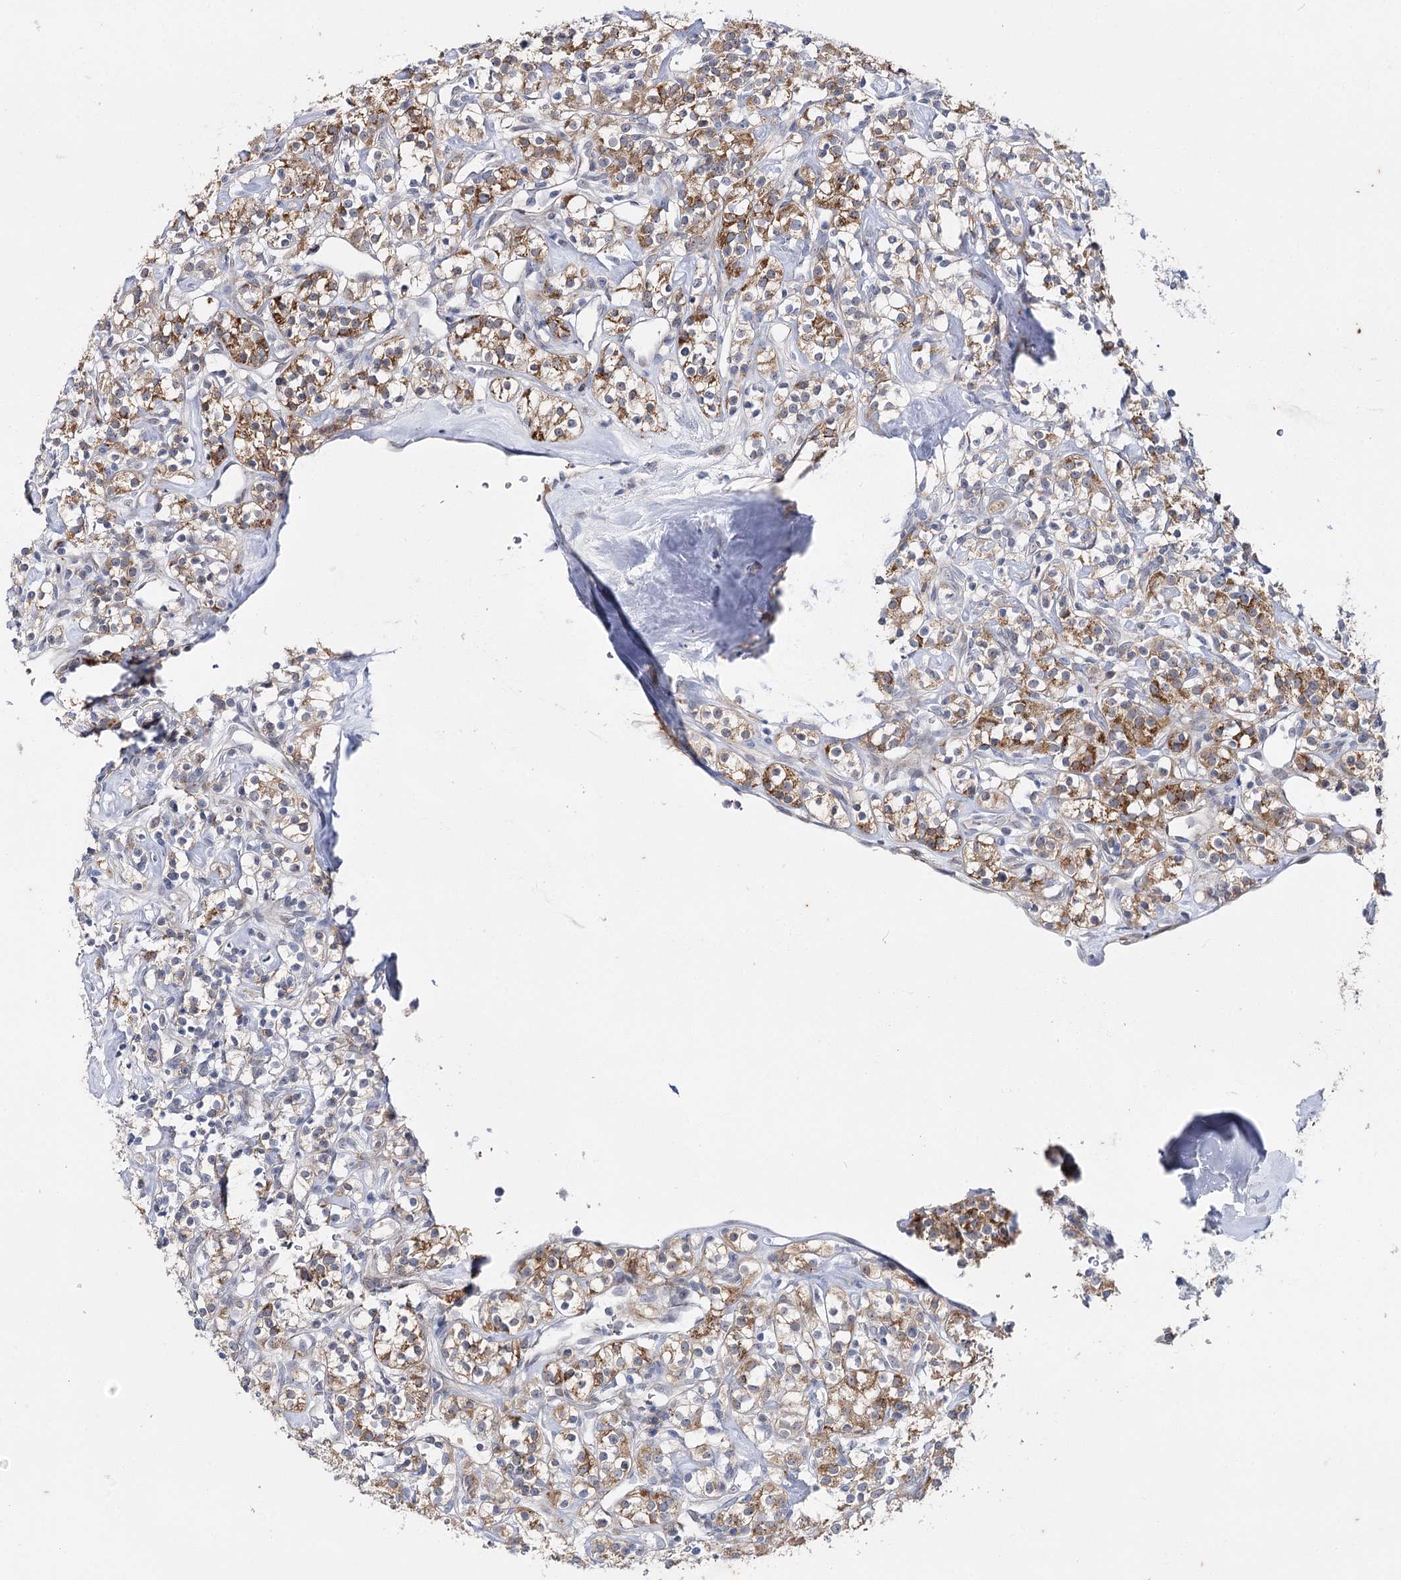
{"staining": {"intensity": "moderate", "quantity": "25%-75%", "location": "cytoplasmic/membranous"}, "tissue": "renal cancer", "cell_type": "Tumor cells", "image_type": "cancer", "snomed": [{"axis": "morphology", "description": "Adenocarcinoma, NOS"}, {"axis": "topography", "description": "Kidney"}], "caption": "Adenocarcinoma (renal) was stained to show a protein in brown. There is medium levels of moderate cytoplasmic/membranous staining in approximately 25%-75% of tumor cells.", "gene": "AGXT2", "patient": {"sex": "male", "age": 77}}